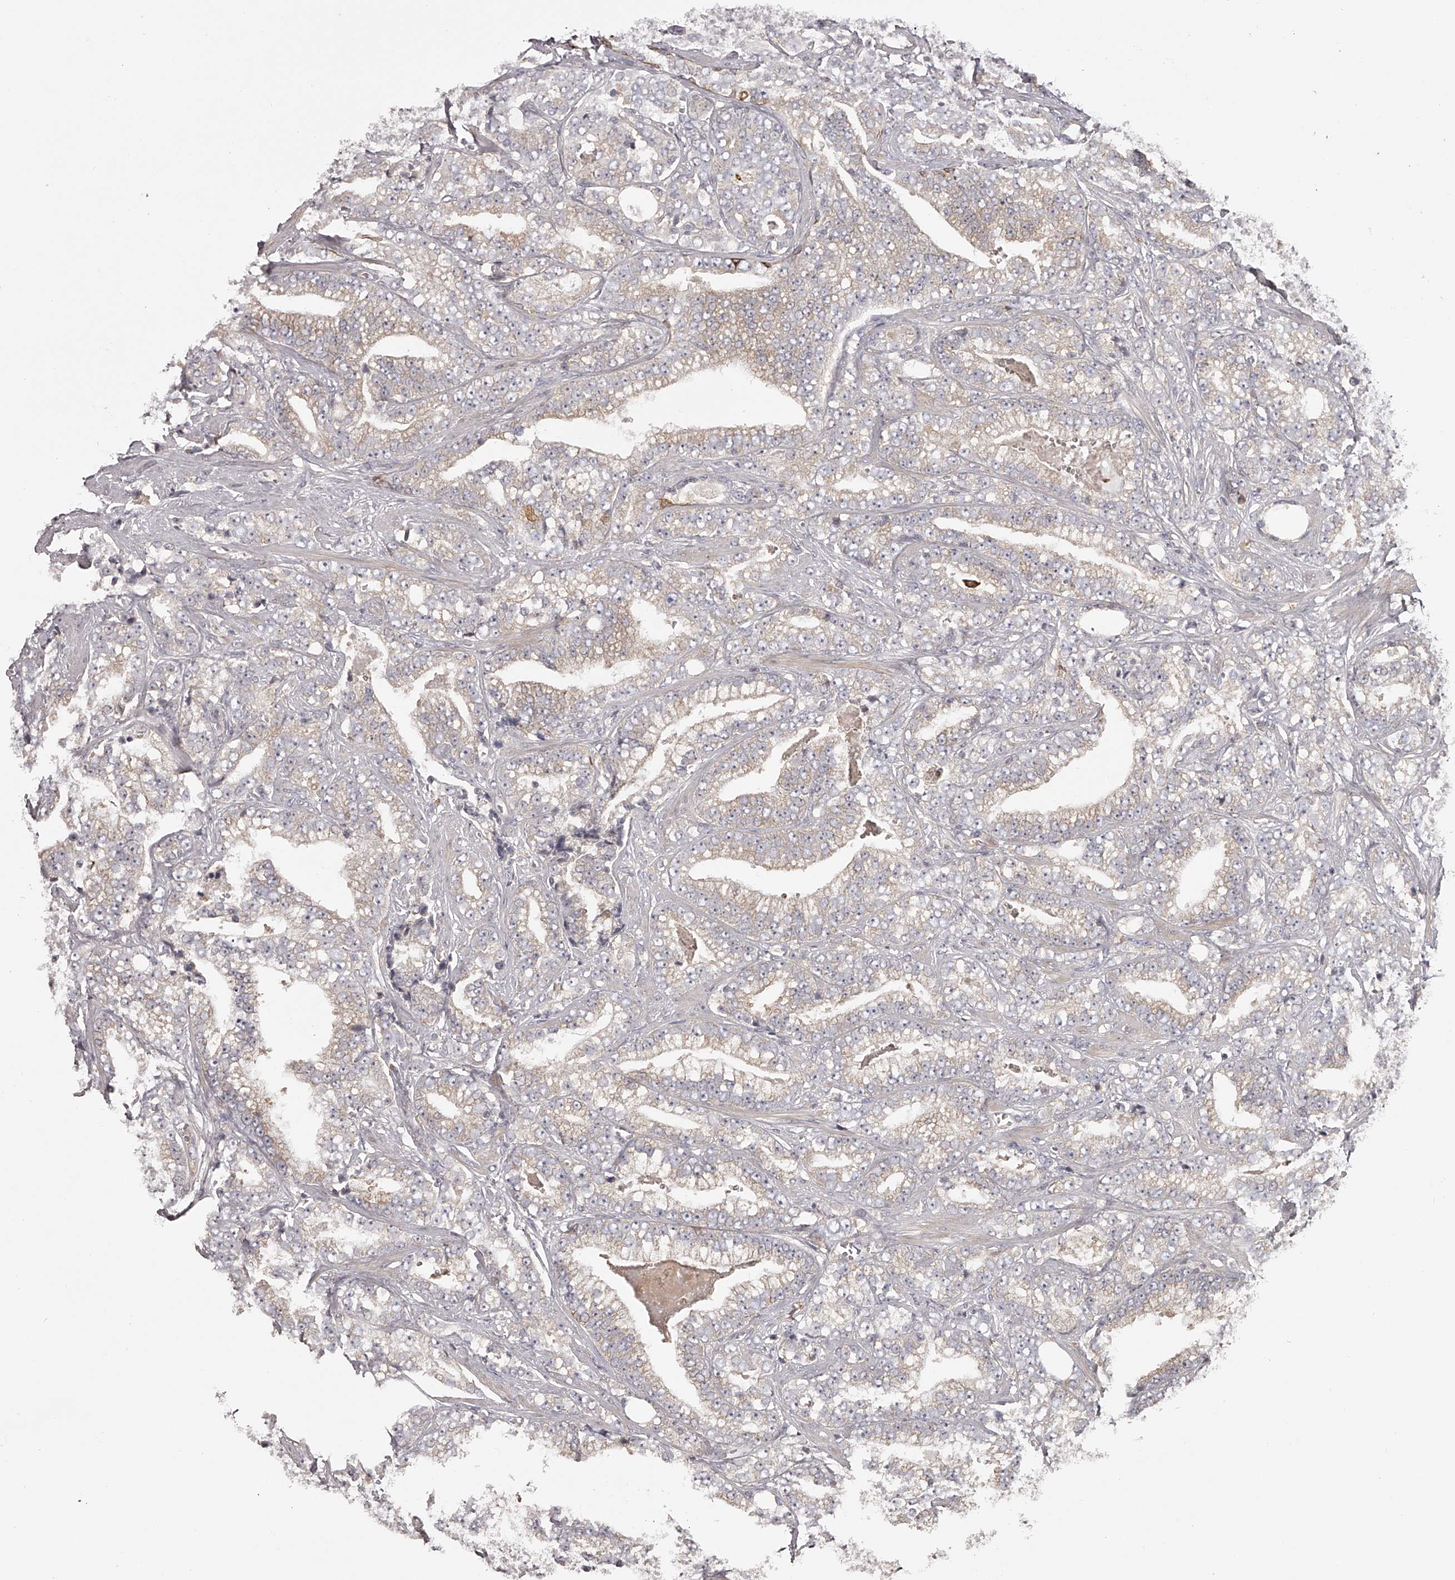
{"staining": {"intensity": "negative", "quantity": "none", "location": "none"}, "tissue": "prostate cancer", "cell_type": "Tumor cells", "image_type": "cancer", "snomed": [{"axis": "morphology", "description": "Adenocarcinoma, High grade"}, {"axis": "topography", "description": "Prostate and seminal vesicle, NOS"}], "caption": "Immunohistochemistry (IHC) micrograph of neoplastic tissue: human prostate adenocarcinoma (high-grade) stained with DAB reveals no significant protein positivity in tumor cells.", "gene": "TNN", "patient": {"sex": "male", "age": 67}}